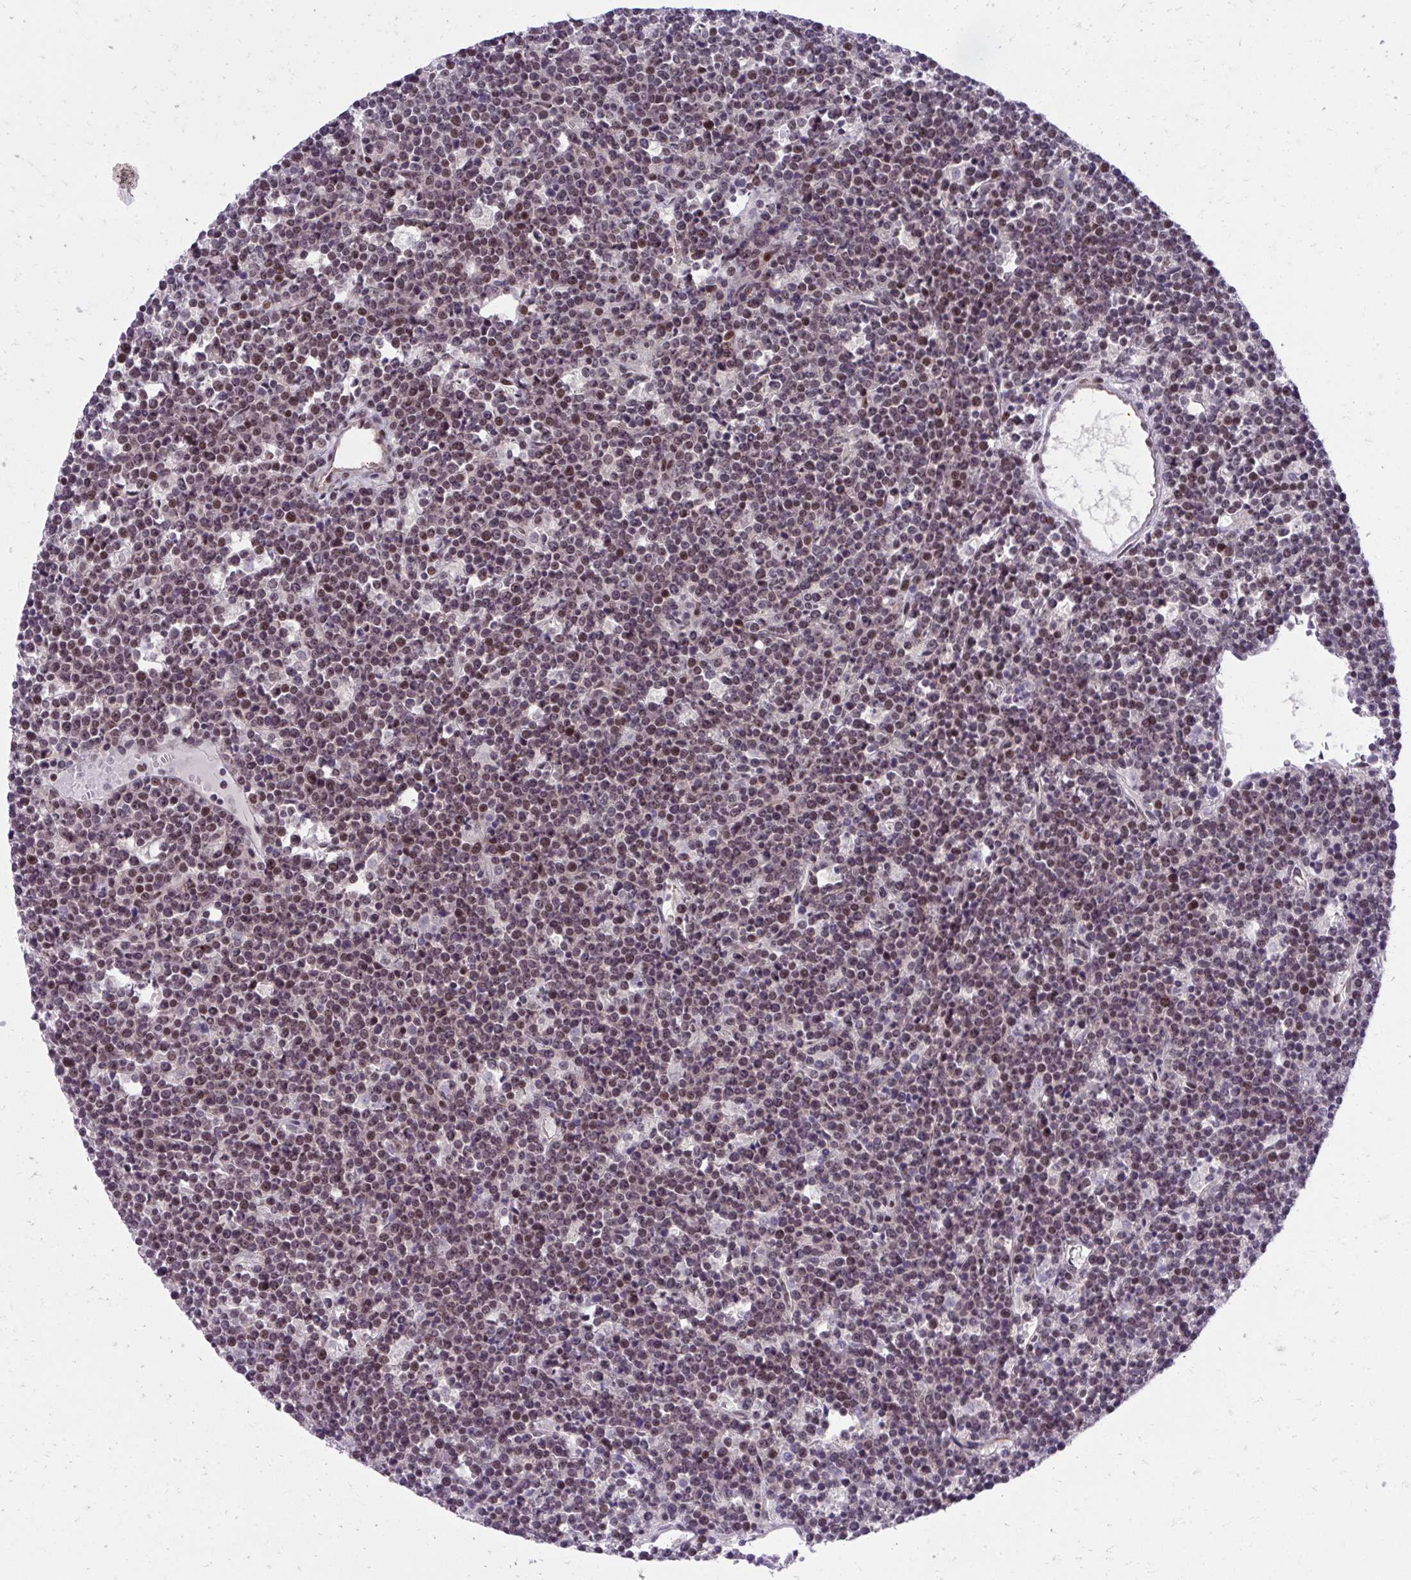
{"staining": {"intensity": "moderate", "quantity": "<25%", "location": "nuclear"}, "tissue": "lymphoma", "cell_type": "Tumor cells", "image_type": "cancer", "snomed": [{"axis": "morphology", "description": "Malignant lymphoma, non-Hodgkin's type, High grade"}, {"axis": "topography", "description": "Ovary"}], "caption": "An IHC photomicrograph of tumor tissue is shown. Protein staining in brown labels moderate nuclear positivity in lymphoma within tumor cells.", "gene": "HOXA4", "patient": {"sex": "female", "age": 56}}